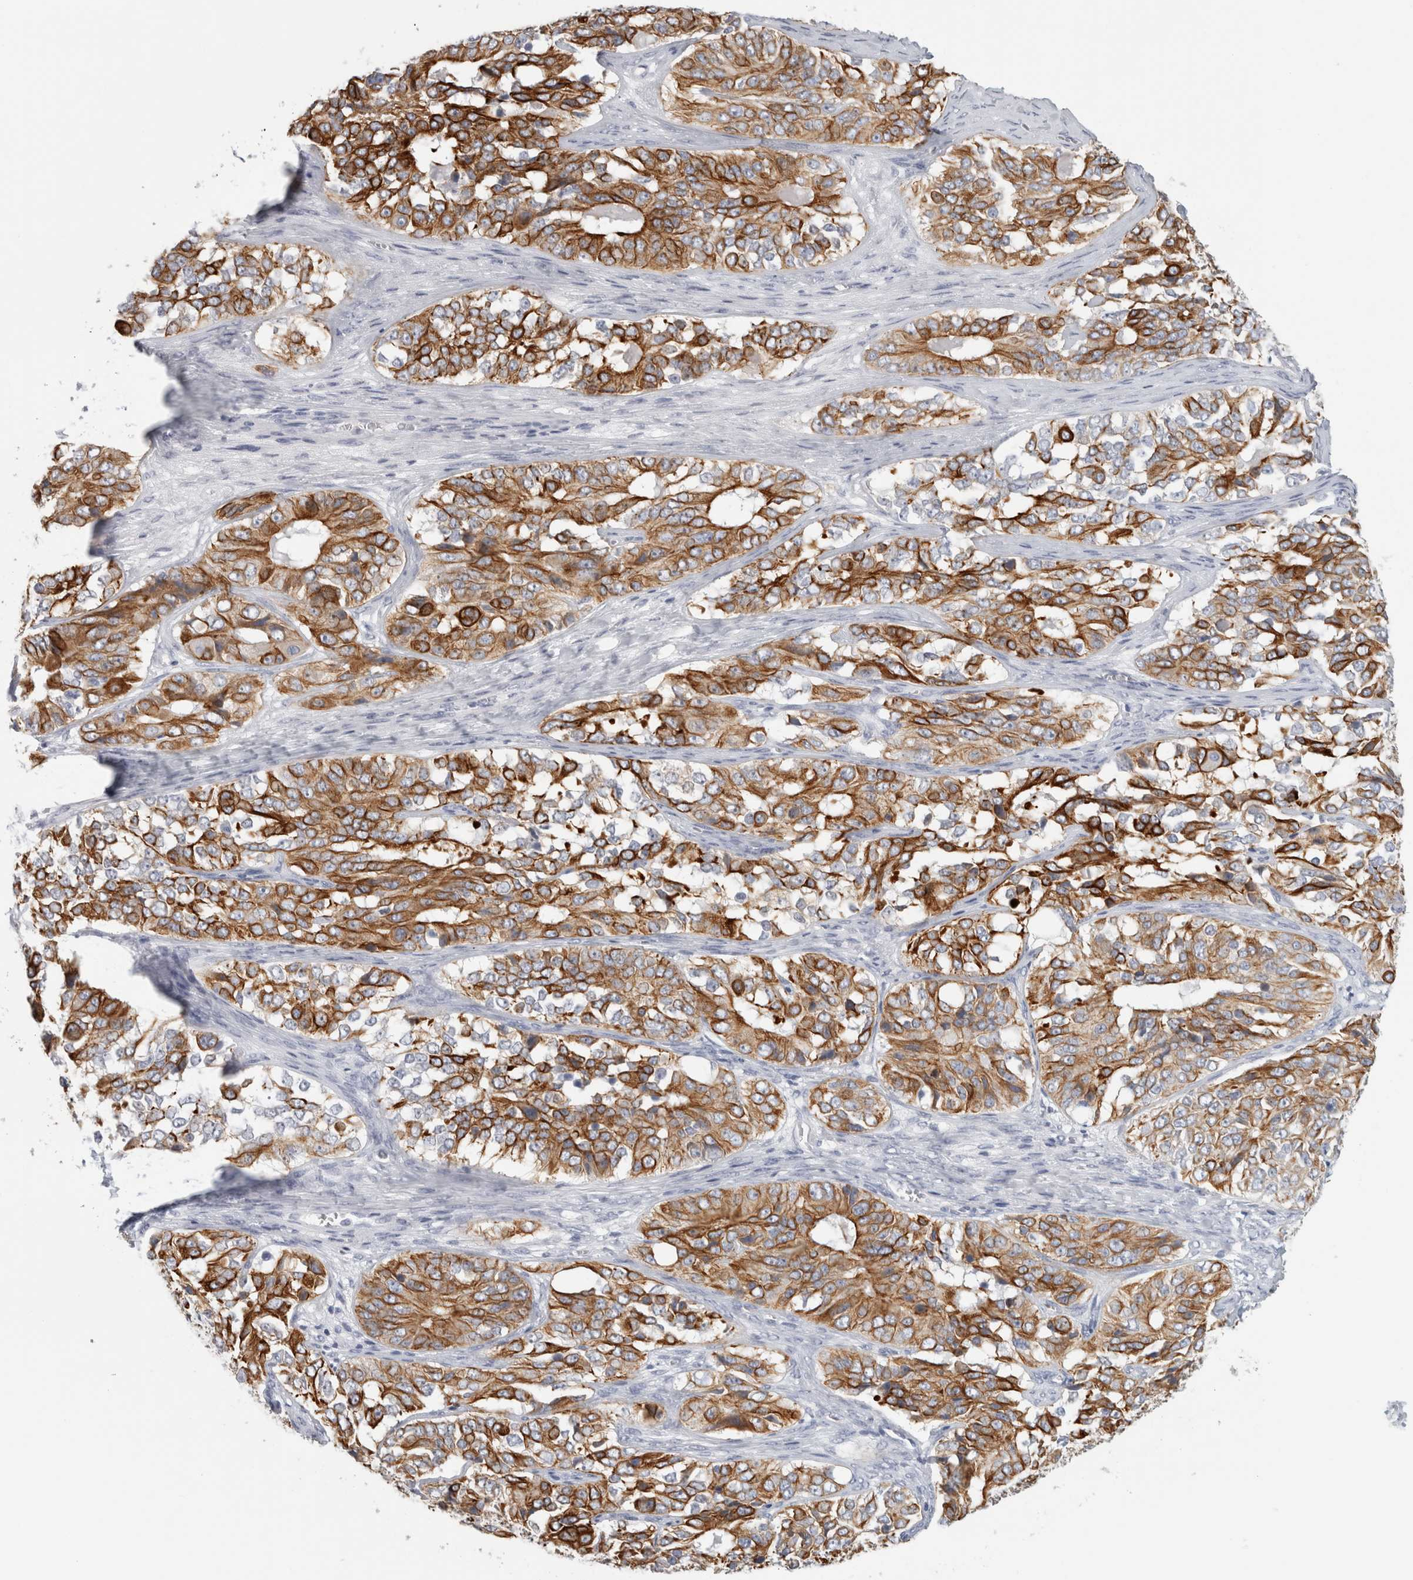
{"staining": {"intensity": "strong", "quantity": ">75%", "location": "cytoplasmic/membranous"}, "tissue": "ovarian cancer", "cell_type": "Tumor cells", "image_type": "cancer", "snomed": [{"axis": "morphology", "description": "Carcinoma, endometroid"}, {"axis": "topography", "description": "Ovary"}], "caption": "Protein staining of ovarian cancer (endometroid carcinoma) tissue displays strong cytoplasmic/membranous staining in approximately >75% of tumor cells. (brown staining indicates protein expression, while blue staining denotes nuclei).", "gene": "SLC28A3", "patient": {"sex": "female", "age": 51}}